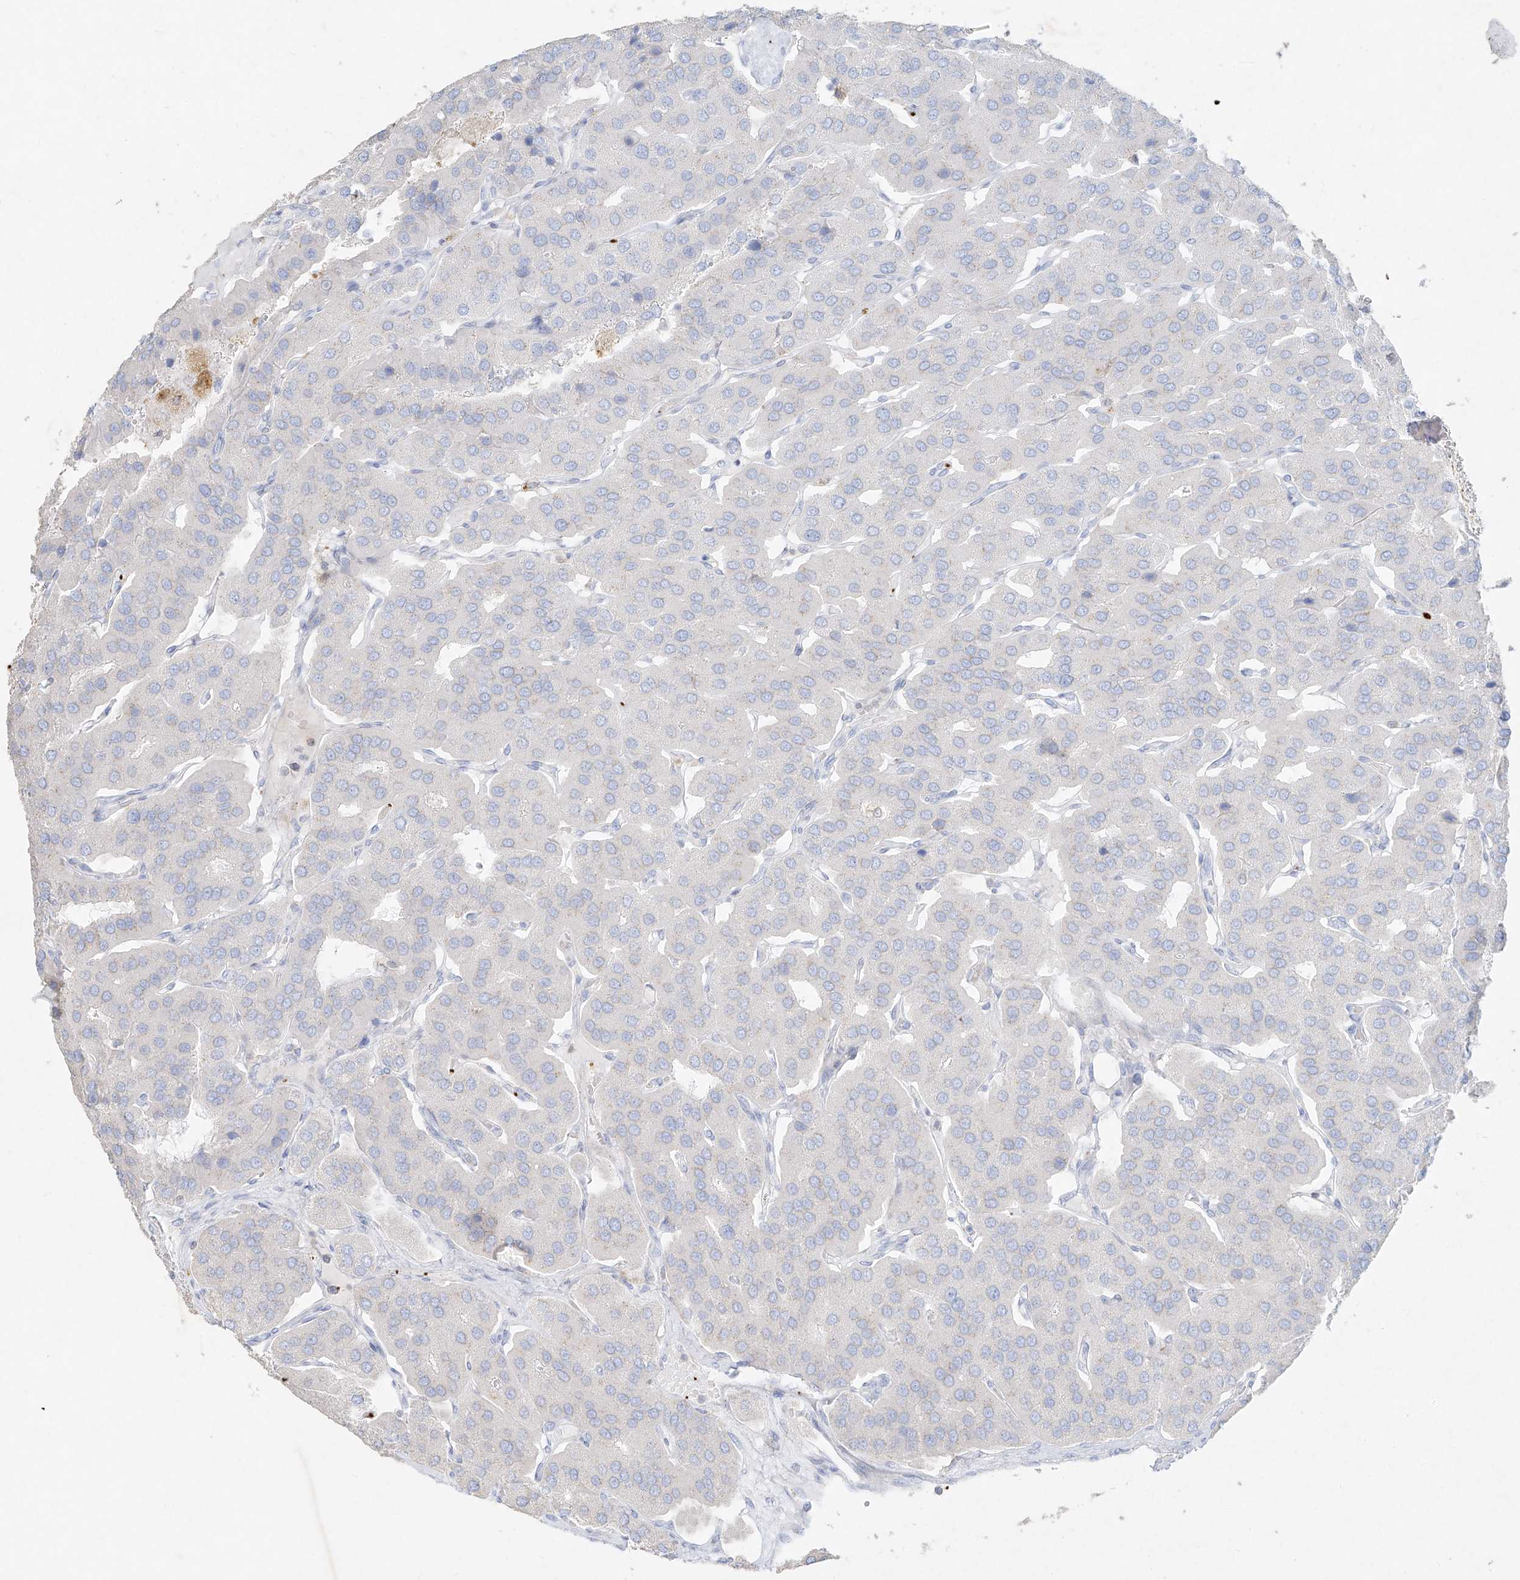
{"staining": {"intensity": "negative", "quantity": "none", "location": "none"}, "tissue": "parathyroid gland", "cell_type": "Glandular cells", "image_type": "normal", "snomed": [{"axis": "morphology", "description": "Normal tissue, NOS"}, {"axis": "morphology", "description": "Adenoma, NOS"}, {"axis": "topography", "description": "Parathyroid gland"}], "caption": "The image demonstrates no staining of glandular cells in unremarkable parathyroid gland.", "gene": "PLEK", "patient": {"sex": "female", "age": 86}}